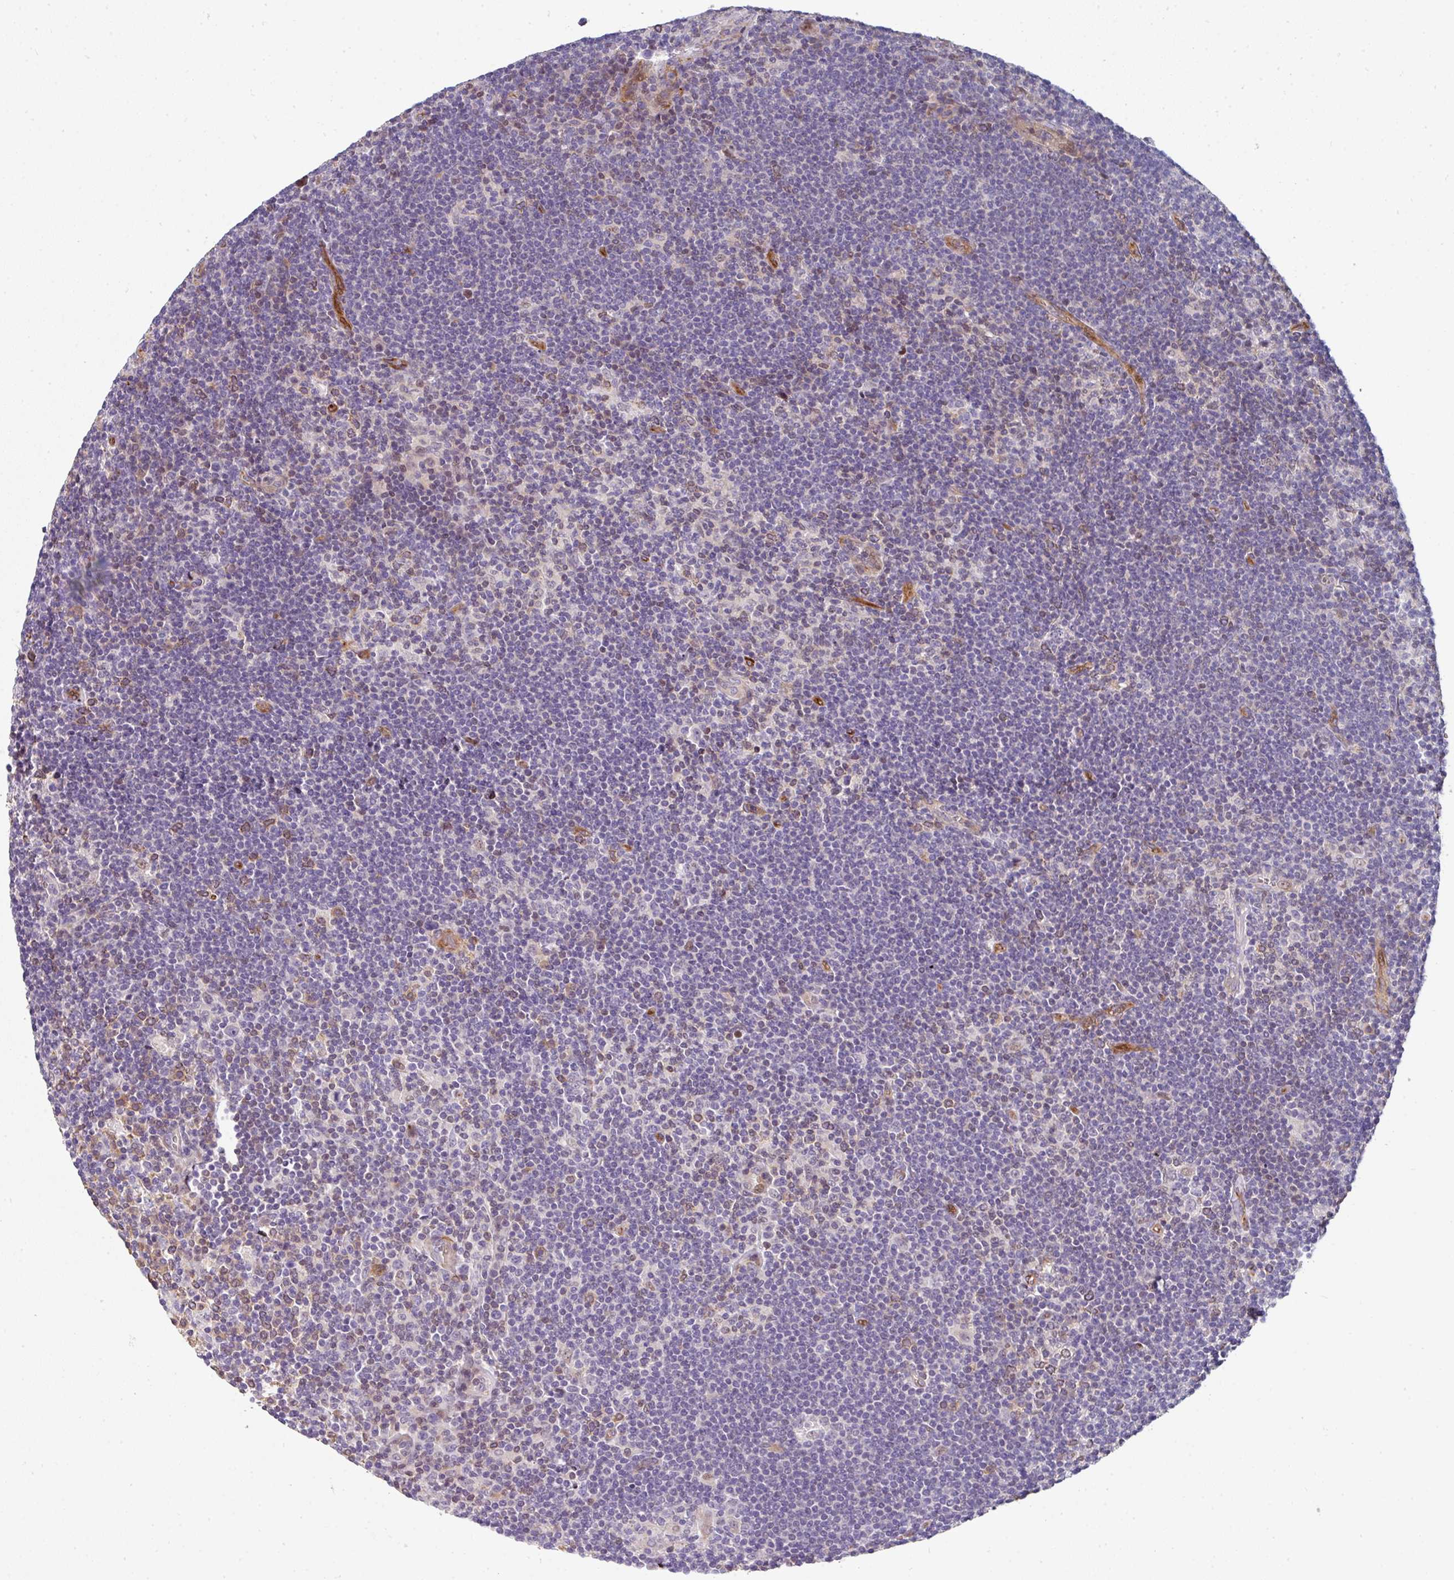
{"staining": {"intensity": "negative", "quantity": "none", "location": "none"}, "tissue": "lymphoma", "cell_type": "Tumor cells", "image_type": "cancer", "snomed": [{"axis": "morphology", "description": "Hodgkin's disease, NOS"}, {"axis": "topography", "description": "Lymph node"}], "caption": "Tumor cells show no significant positivity in Hodgkin's disease.", "gene": "BEND5", "patient": {"sex": "female", "age": 57}}